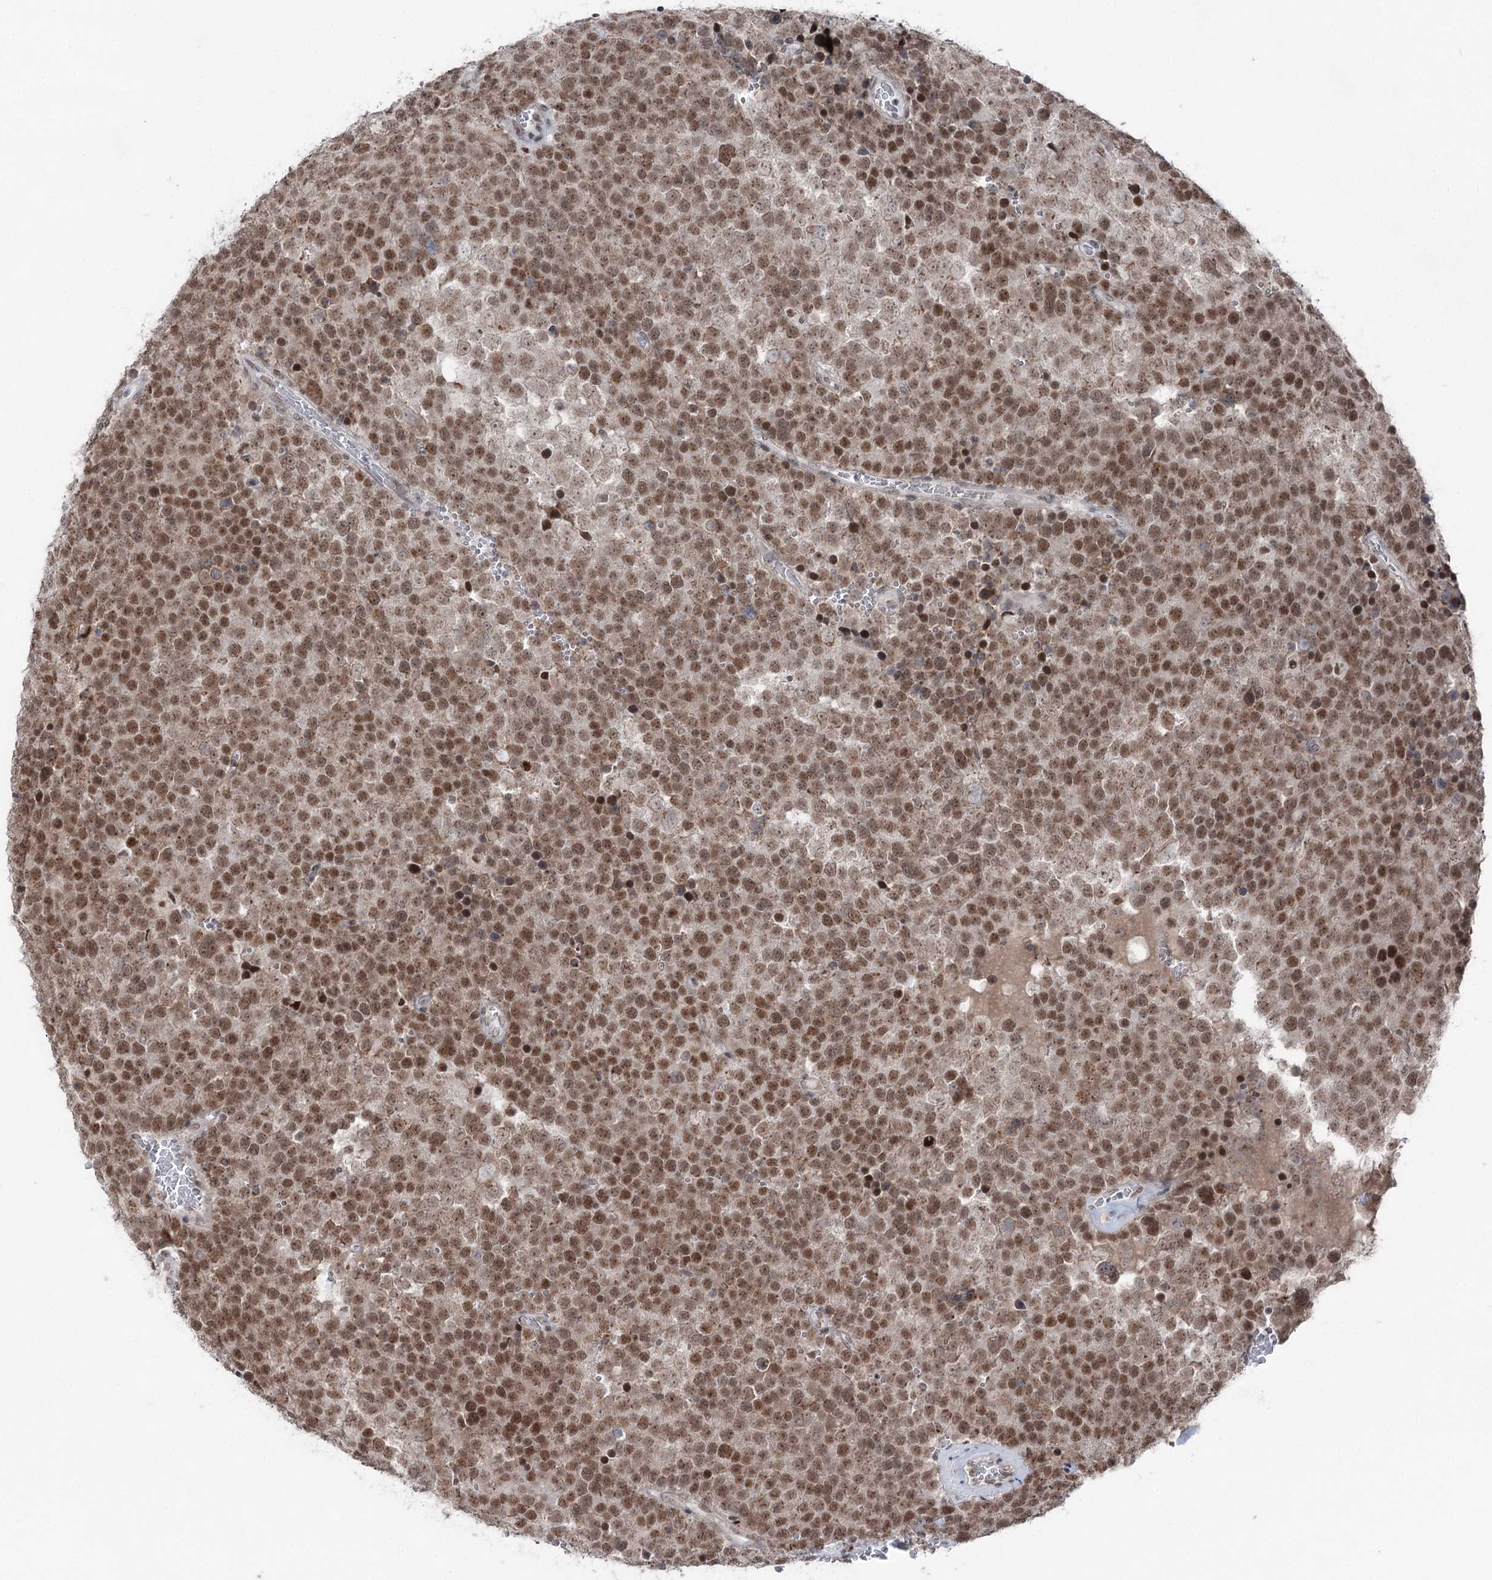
{"staining": {"intensity": "moderate", "quantity": ">75%", "location": "nuclear"}, "tissue": "testis cancer", "cell_type": "Tumor cells", "image_type": "cancer", "snomed": [{"axis": "morphology", "description": "Seminoma, NOS"}, {"axis": "topography", "description": "Testis"}], "caption": "Tumor cells exhibit medium levels of moderate nuclear staining in approximately >75% of cells in human testis cancer. (brown staining indicates protein expression, while blue staining denotes nuclei).", "gene": "ZCCHC8", "patient": {"sex": "male", "age": 71}}